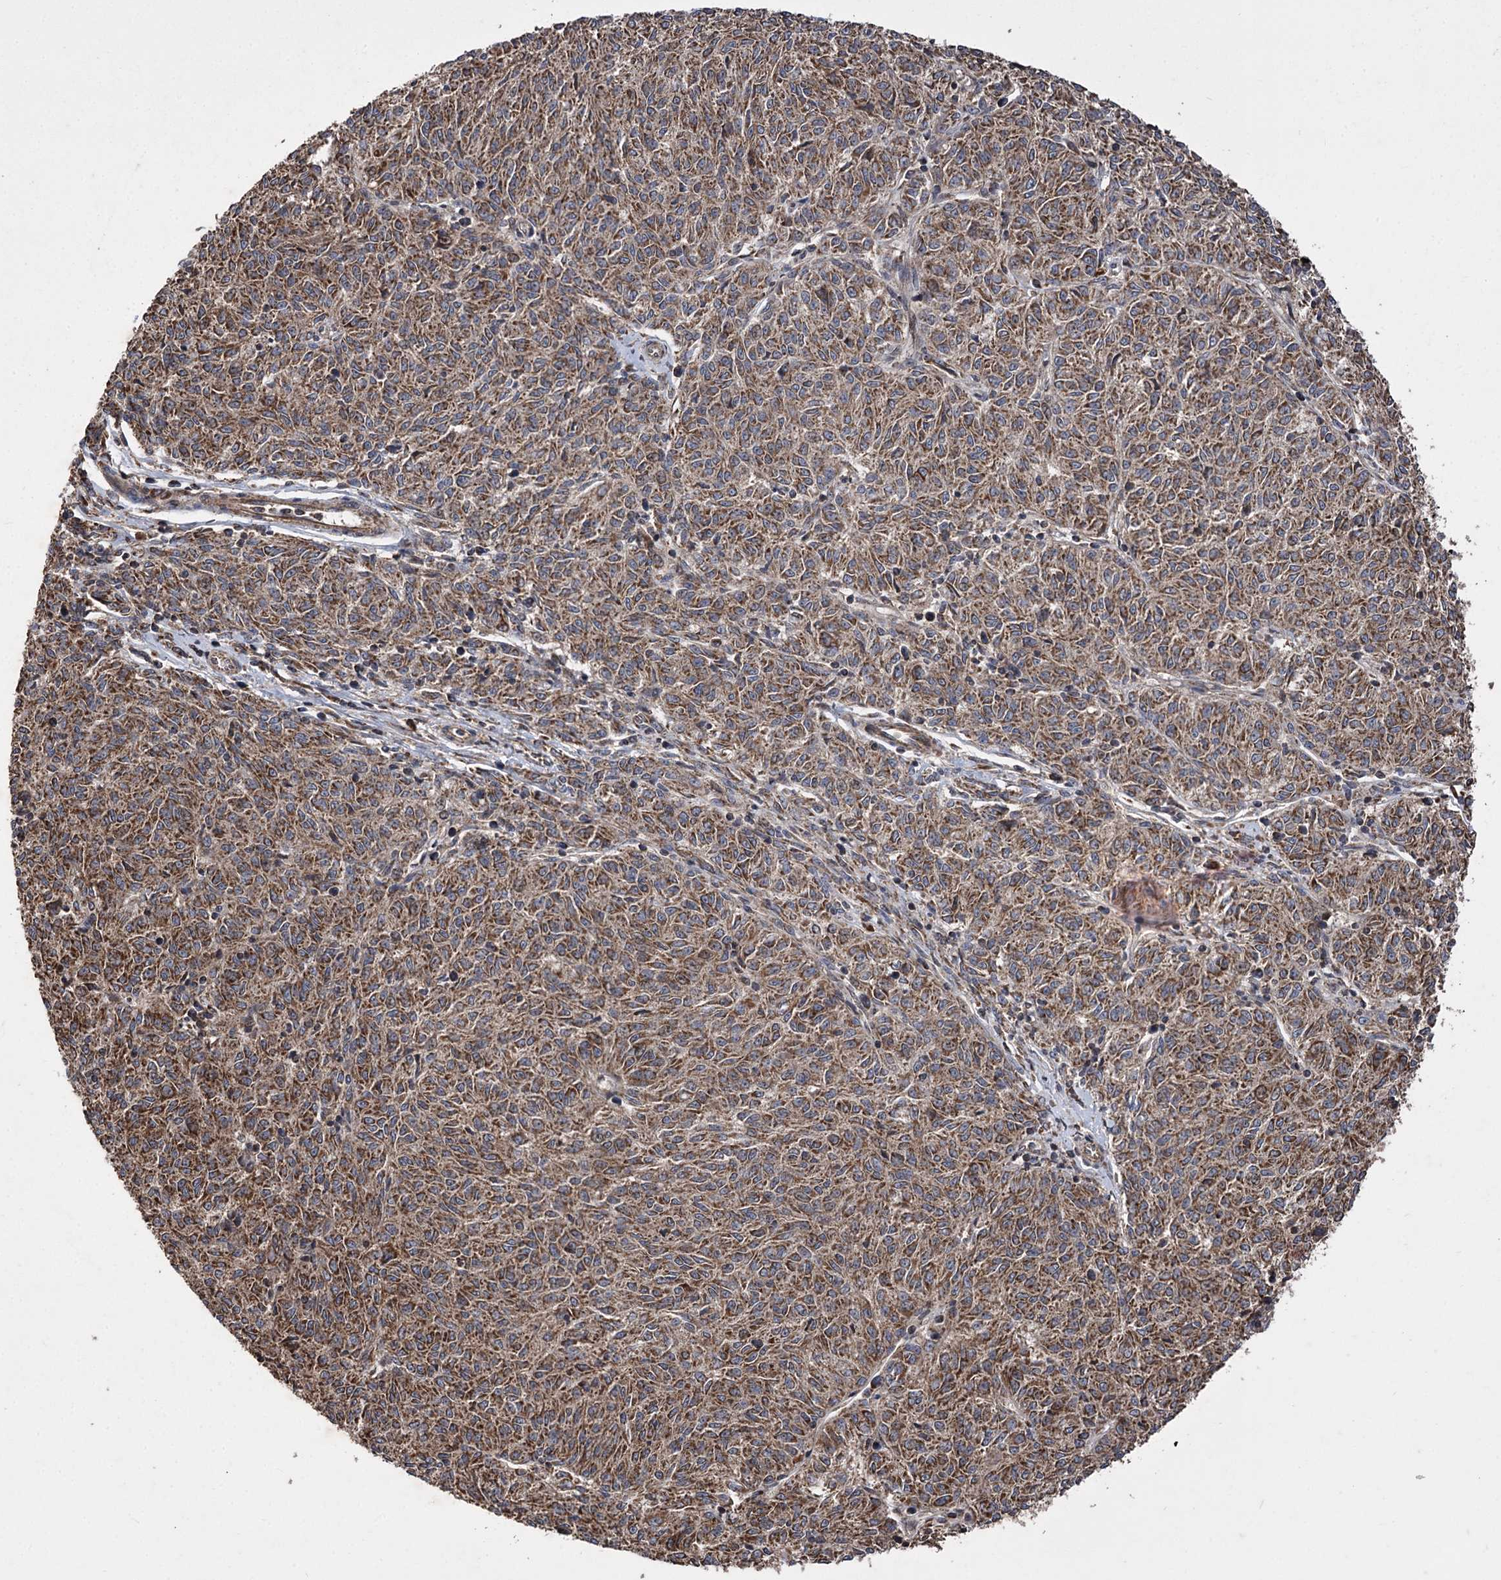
{"staining": {"intensity": "strong", "quantity": ">75%", "location": "cytoplasmic/membranous"}, "tissue": "melanoma", "cell_type": "Tumor cells", "image_type": "cancer", "snomed": [{"axis": "morphology", "description": "Malignant melanoma, NOS"}, {"axis": "topography", "description": "Skin"}], "caption": "Human malignant melanoma stained with a brown dye reveals strong cytoplasmic/membranous positive expression in about >75% of tumor cells.", "gene": "RASSF3", "patient": {"sex": "female", "age": 72}}